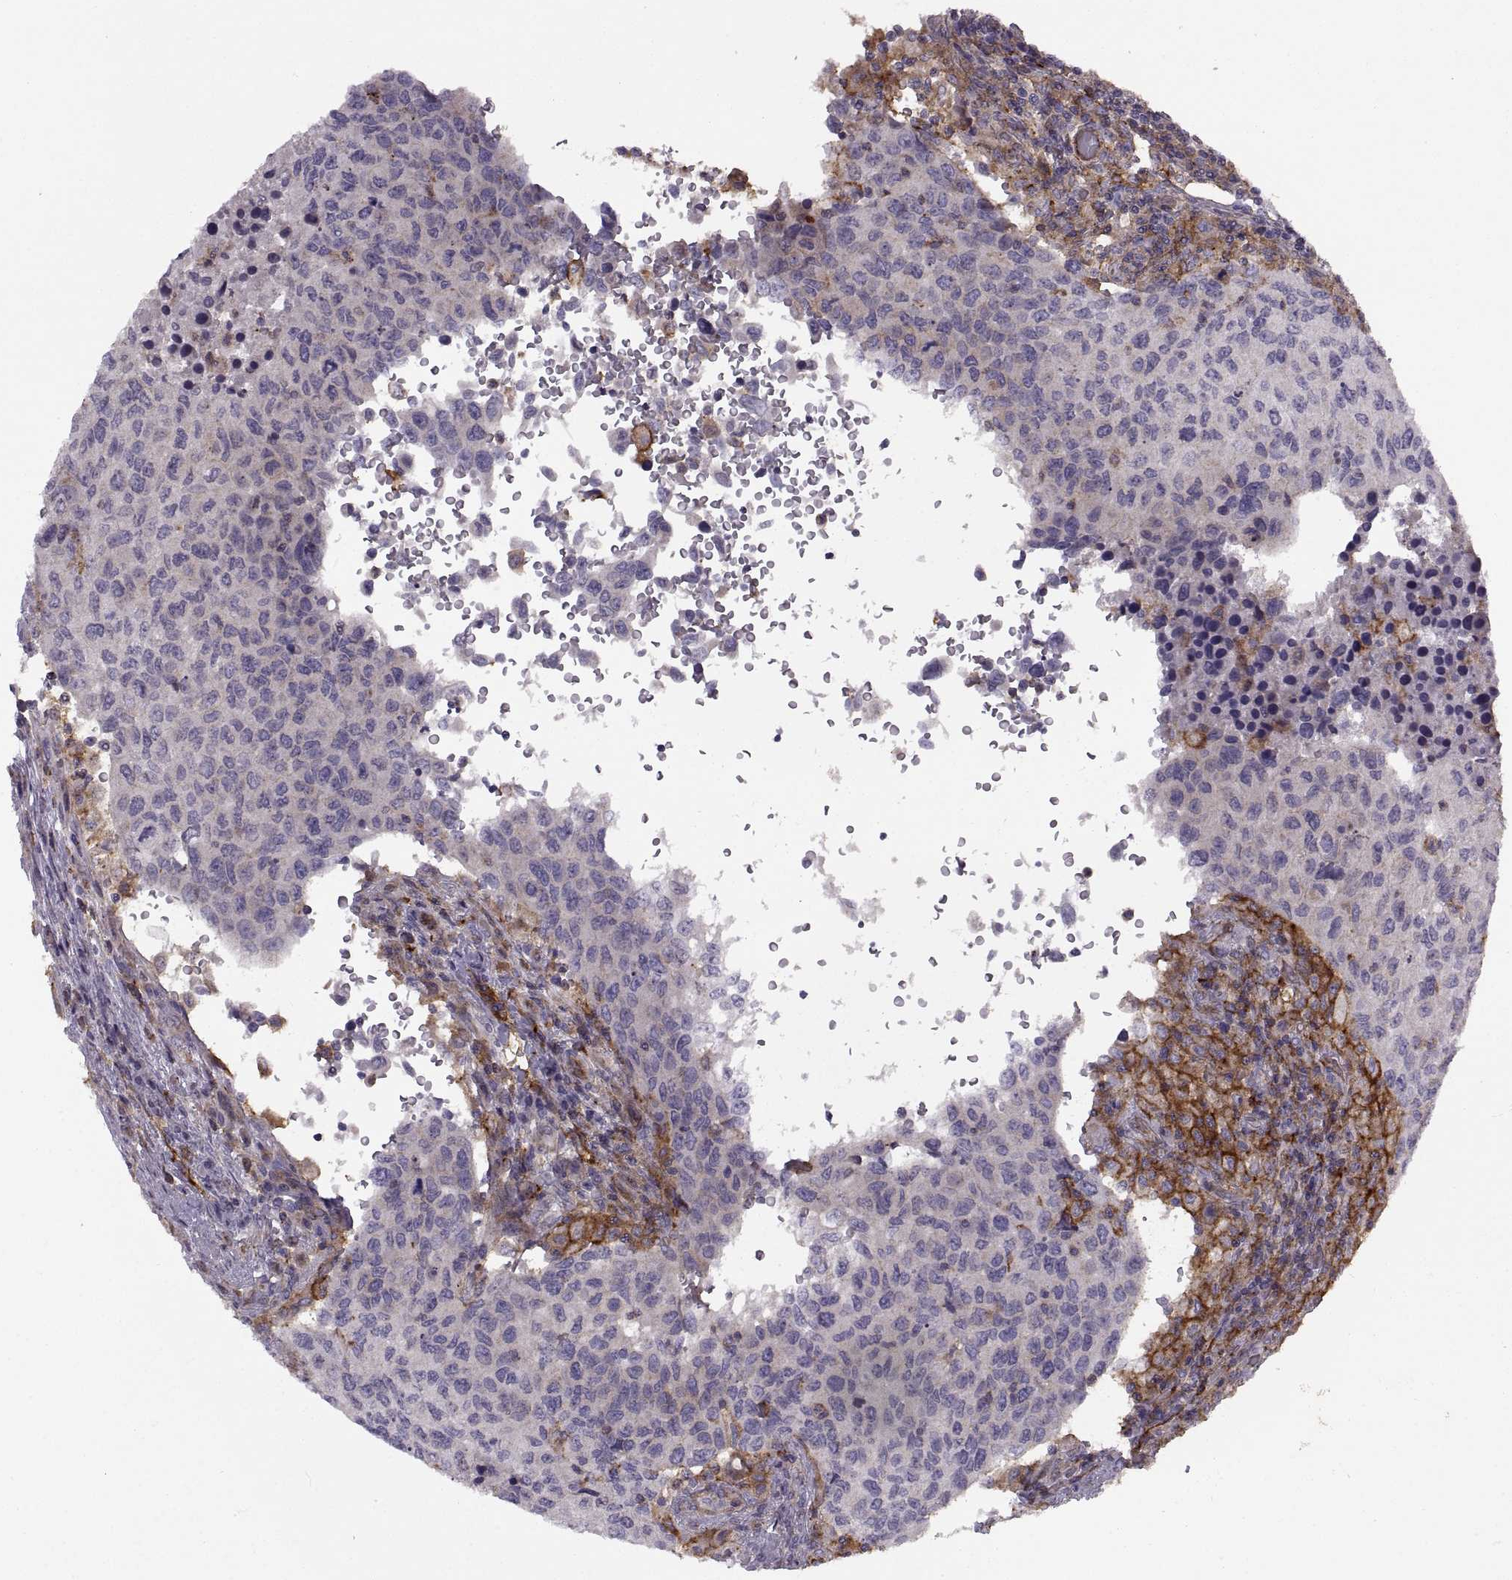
{"staining": {"intensity": "negative", "quantity": "none", "location": "none"}, "tissue": "urothelial cancer", "cell_type": "Tumor cells", "image_type": "cancer", "snomed": [{"axis": "morphology", "description": "Urothelial carcinoma, High grade"}, {"axis": "topography", "description": "Urinary bladder"}], "caption": "Immunohistochemistry (IHC) of human urothelial cancer demonstrates no expression in tumor cells. The staining was performed using DAB to visualize the protein expression in brown, while the nuclei were stained in blue with hematoxylin (Magnification: 20x).", "gene": "RALB", "patient": {"sex": "female", "age": 78}}